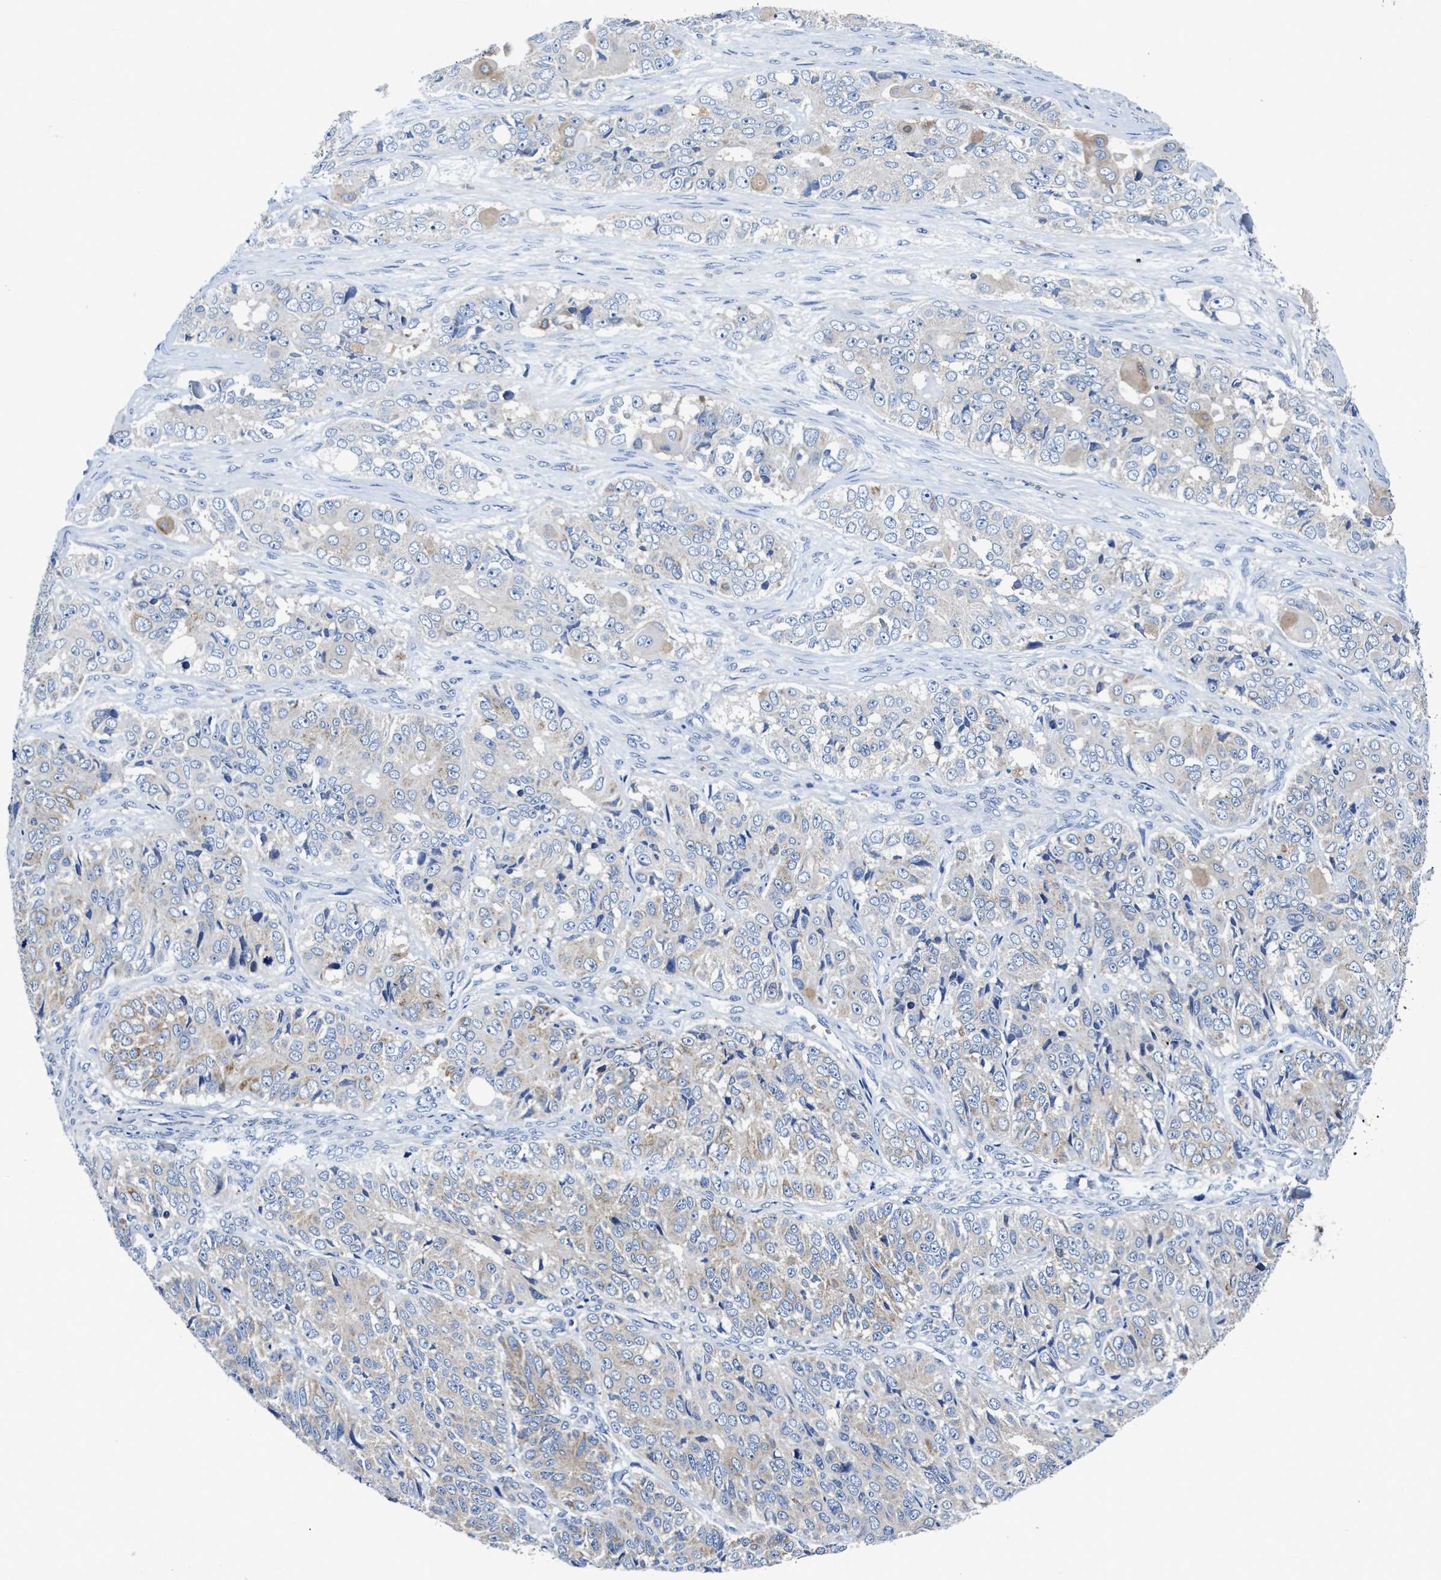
{"staining": {"intensity": "weak", "quantity": "<25%", "location": "cytoplasmic/membranous"}, "tissue": "ovarian cancer", "cell_type": "Tumor cells", "image_type": "cancer", "snomed": [{"axis": "morphology", "description": "Carcinoma, endometroid"}, {"axis": "topography", "description": "Ovary"}], "caption": "High magnification brightfield microscopy of ovarian cancer stained with DAB (brown) and counterstained with hematoxylin (blue): tumor cells show no significant expression.", "gene": "PHLPP1", "patient": {"sex": "female", "age": 51}}